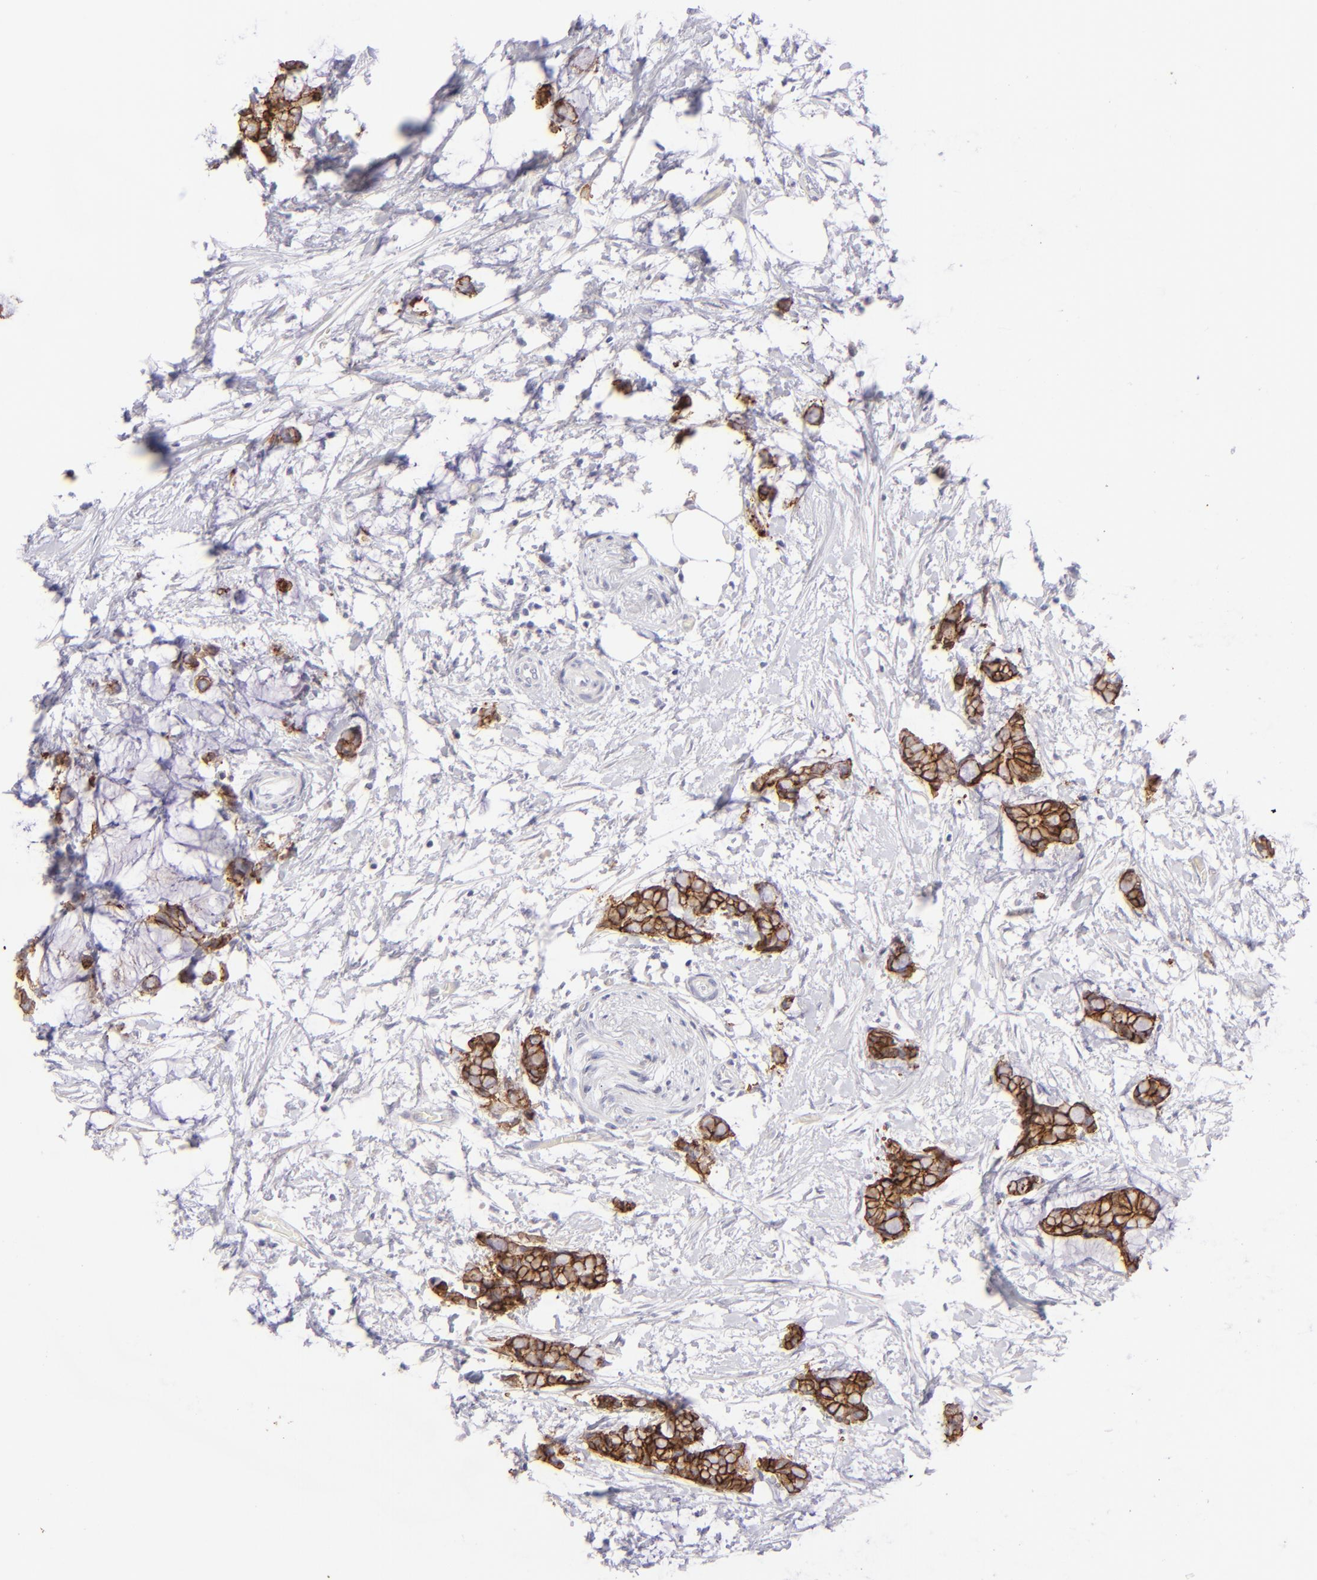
{"staining": {"intensity": "strong", "quantity": ">75%", "location": "cytoplasmic/membranous"}, "tissue": "colorectal cancer", "cell_type": "Tumor cells", "image_type": "cancer", "snomed": [{"axis": "morphology", "description": "Normal tissue, NOS"}, {"axis": "morphology", "description": "Adenocarcinoma, NOS"}, {"axis": "topography", "description": "Colon"}, {"axis": "topography", "description": "Peripheral nerve tissue"}], "caption": "Immunohistochemistry (DAB (3,3'-diaminobenzidine)) staining of human colorectal cancer (adenocarcinoma) reveals strong cytoplasmic/membranous protein staining in approximately >75% of tumor cells. (DAB = brown stain, brightfield microscopy at high magnification).", "gene": "CLDN4", "patient": {"sex": "male", "age": 14}}